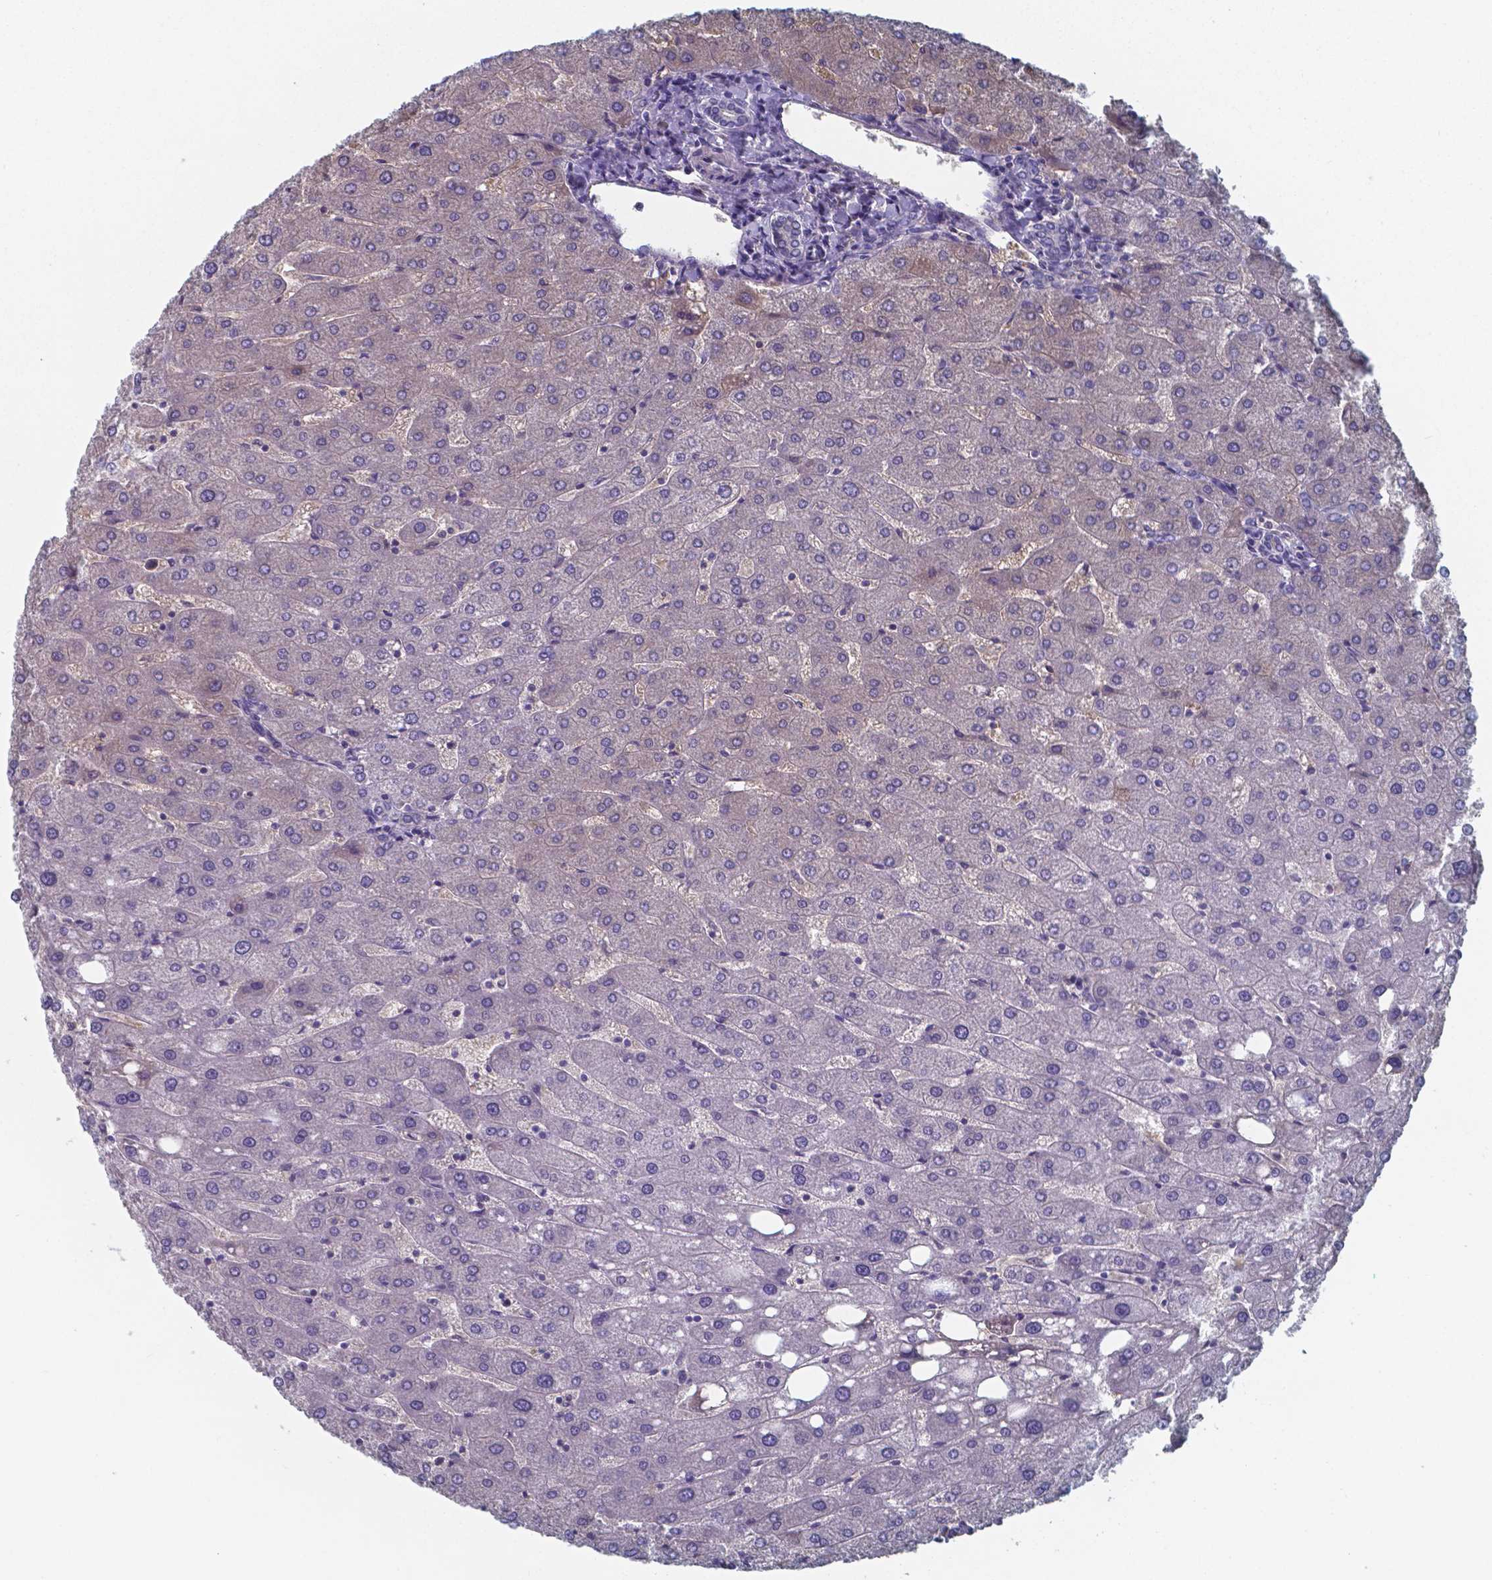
{"staining": {"intensity": "negative", "quantity": "none", "location": "none"}, "tissue": "liver", "cell_type": "Cholangiocytes", "image_type": "normal", "snomed": [{"axis": "morphology", "description": "Normal tissue, NOS"}, {"axis": "topography", "description": "Liver"}], "caption": "IHC histopathology image of normal human liver stained for a protein (brown), which shows no expression in cholangiocytes.", "gene": "BTBD17", "patient": {"sex": "male", "age": 67}}